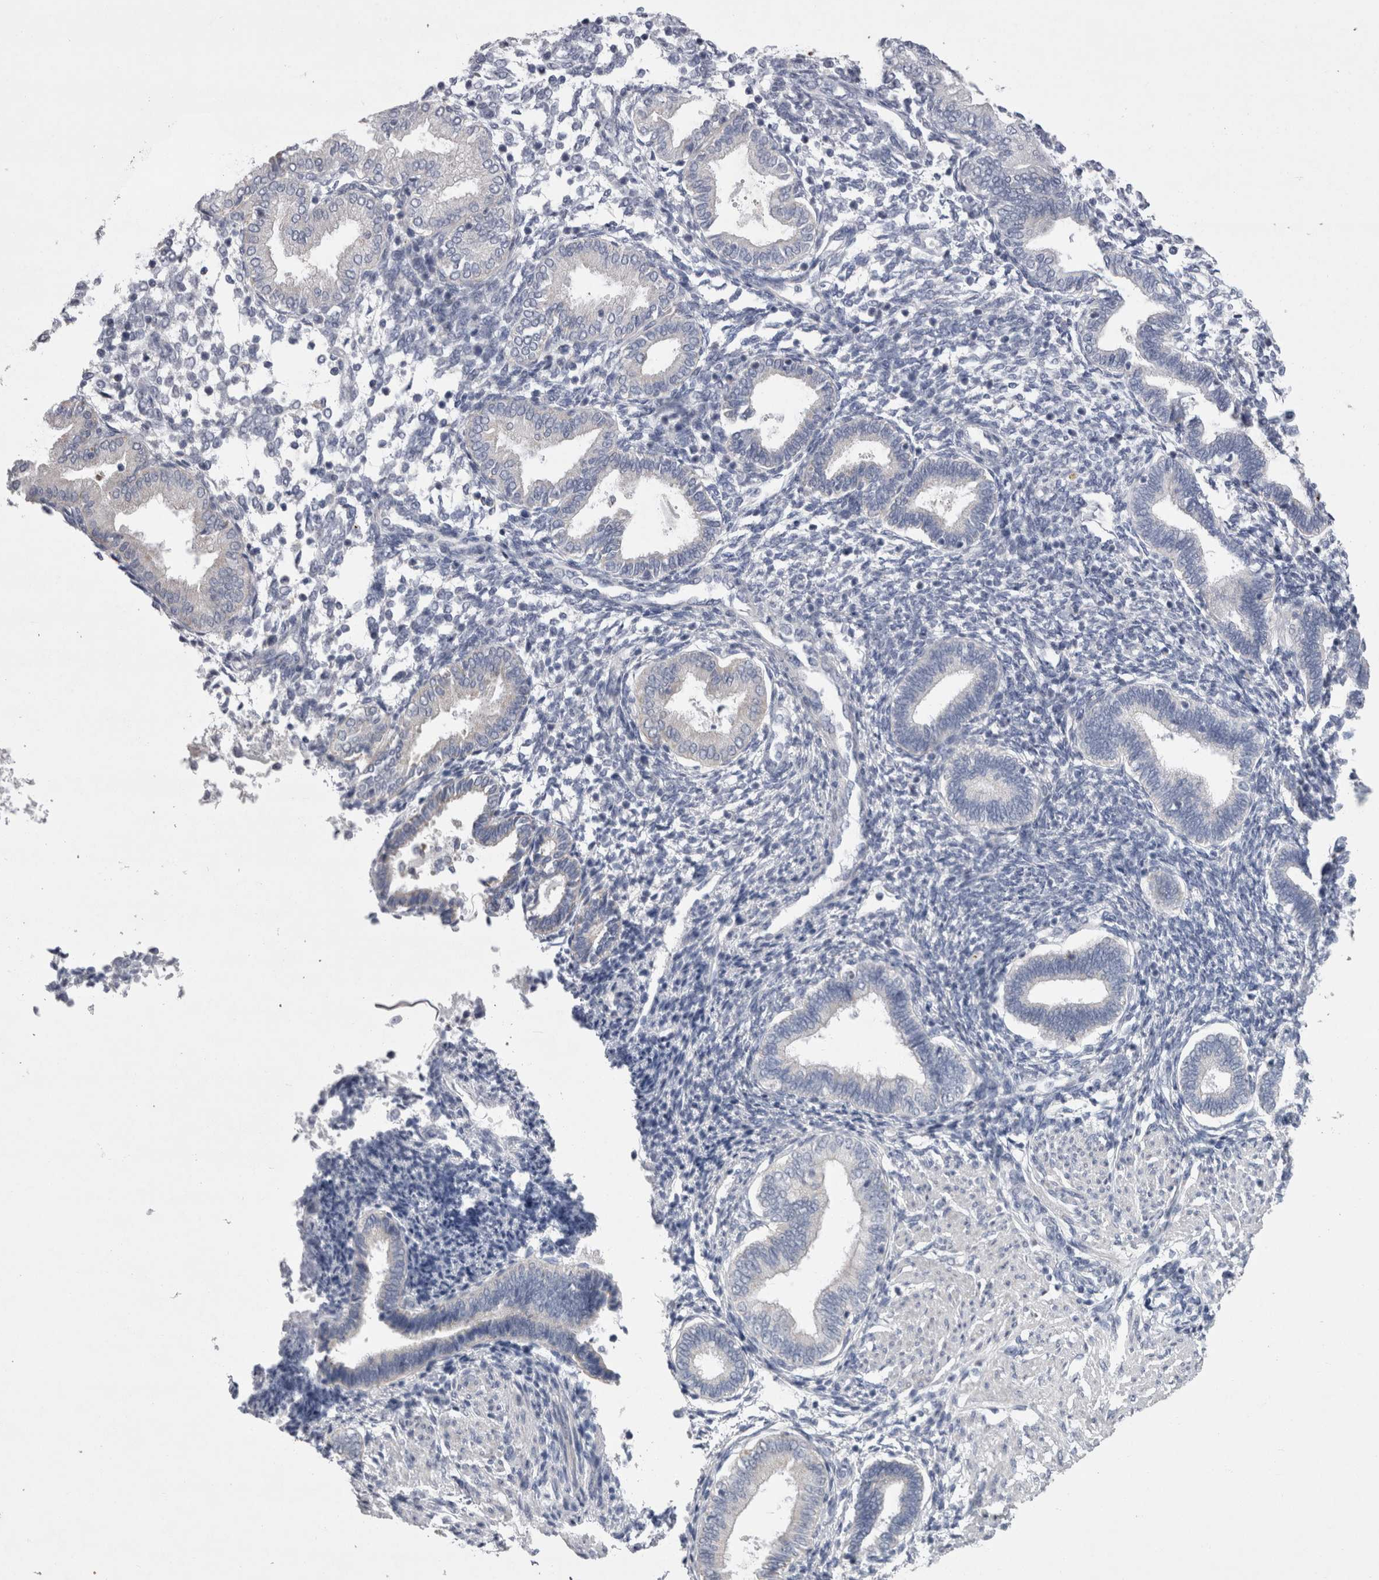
{"staining": {"intensity": "negative", "quantity": "none", "location": "none"}, "tissue": "endometrium", "cell_type": "Cells in endometrial stroma", "image_type": "normal", "snomed": [{"axis": "morphology", "description": "Normal tissue, NOS"}, {"axis": "topography", "description": "Endometrium"}], "caption": "Human endometrium stained for a protein using immunohistochemistry reveals no staining in cells in endometrial stroma.", "gene": "AGMAT", "patient": {"sex": "female", "age": 53}}